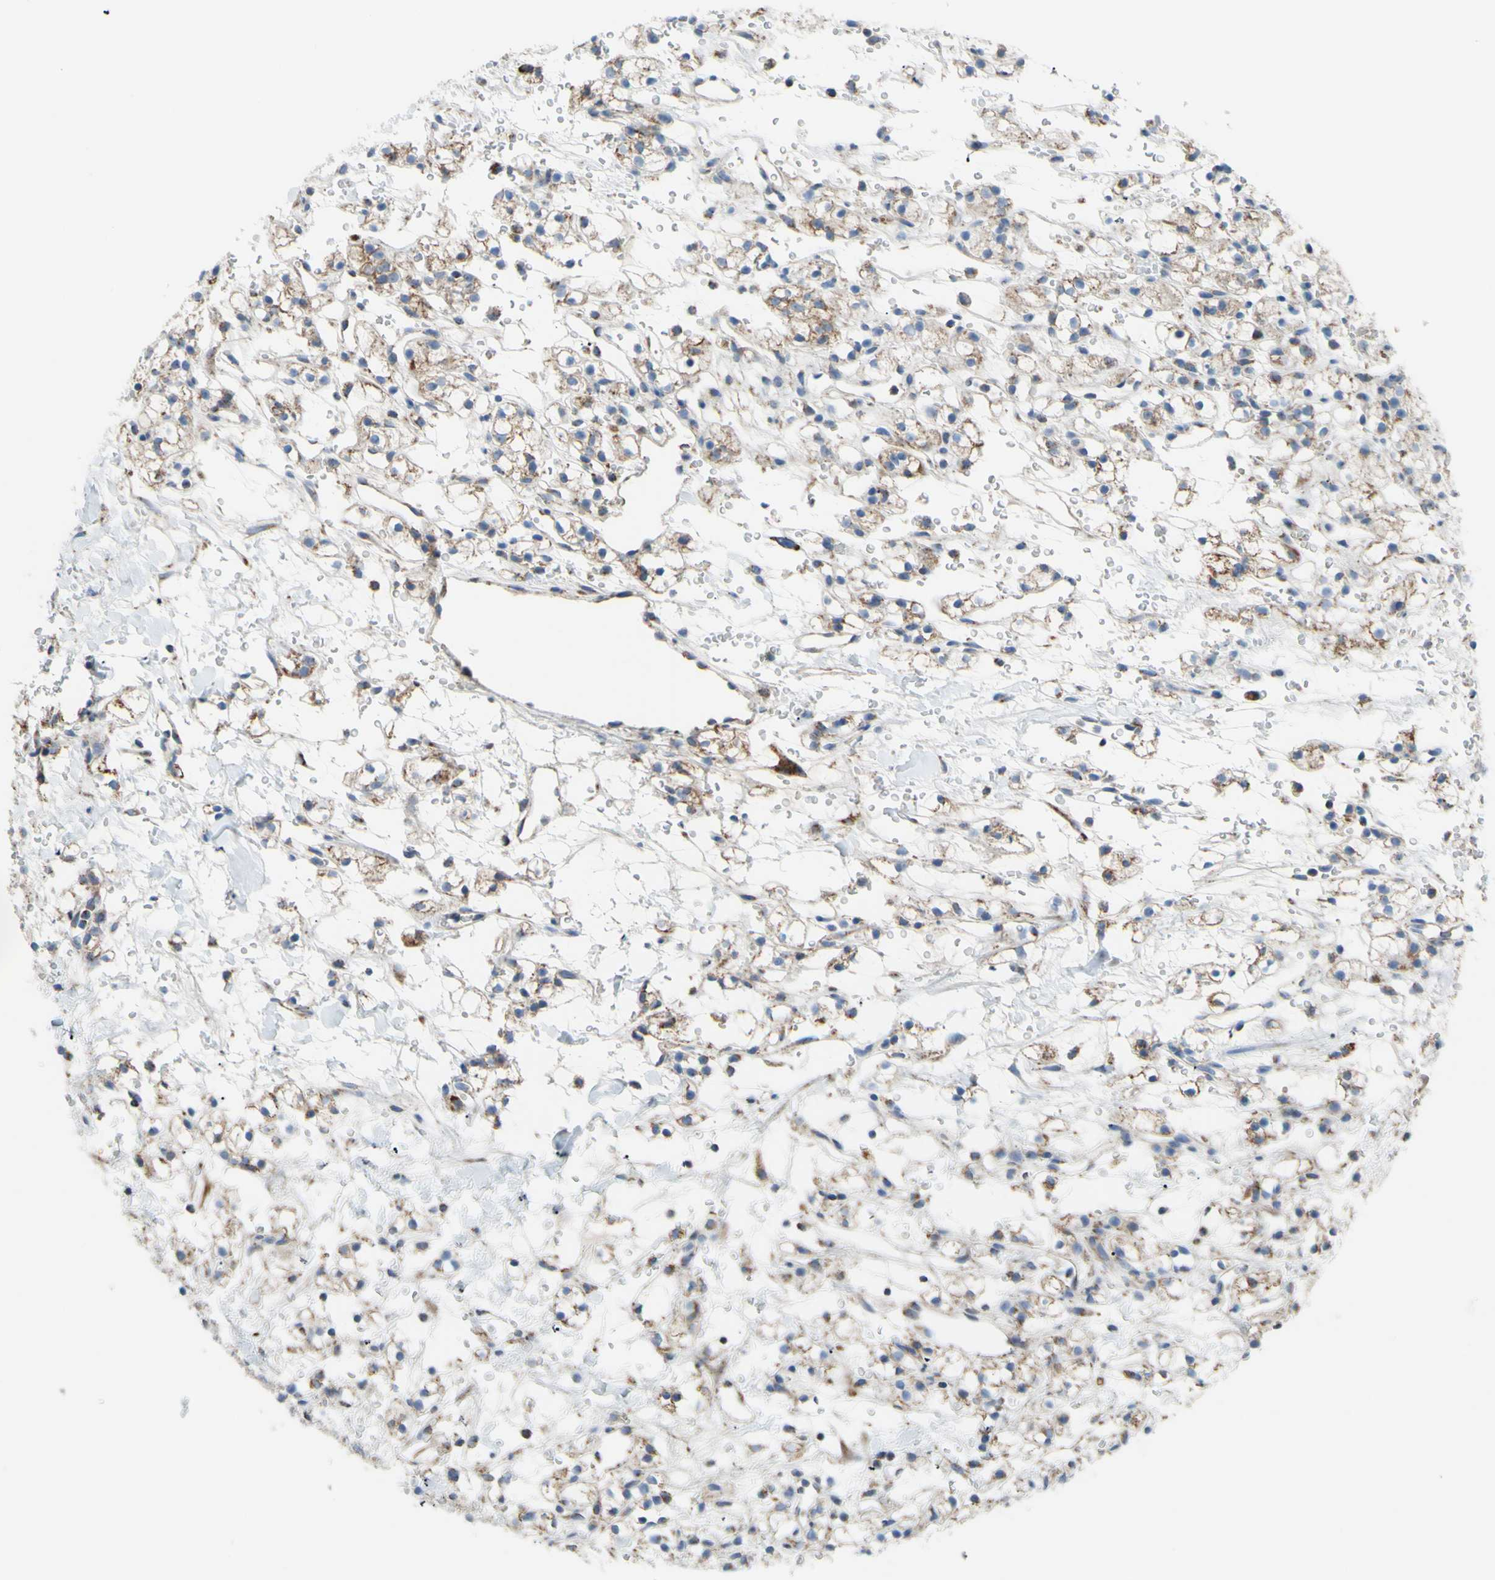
{"staining": {"intensity": "moderate", "quantity": "25%-75%", "location": "cytoplasmic/membranous"}, "tissue": "renal cancer", "cell_type": "Tumor cells", "image_type": "cancer", "snomed": [{"axis": "morphology", "description": "Adenocarcinoma, NOS"}, {"axis": "topography", "description": "Kidney"}], "caption": "DAB (3,3'-diaminobenzidine) immunohistochemical staining of renal cancer (adenocarcinoma) exhibits moderate cytoplasmic/membranous protein expression in about 25%-75% of tumor cells.", "gene": "GLT8D1", "patient": {"sex": "male", "age": 61}}